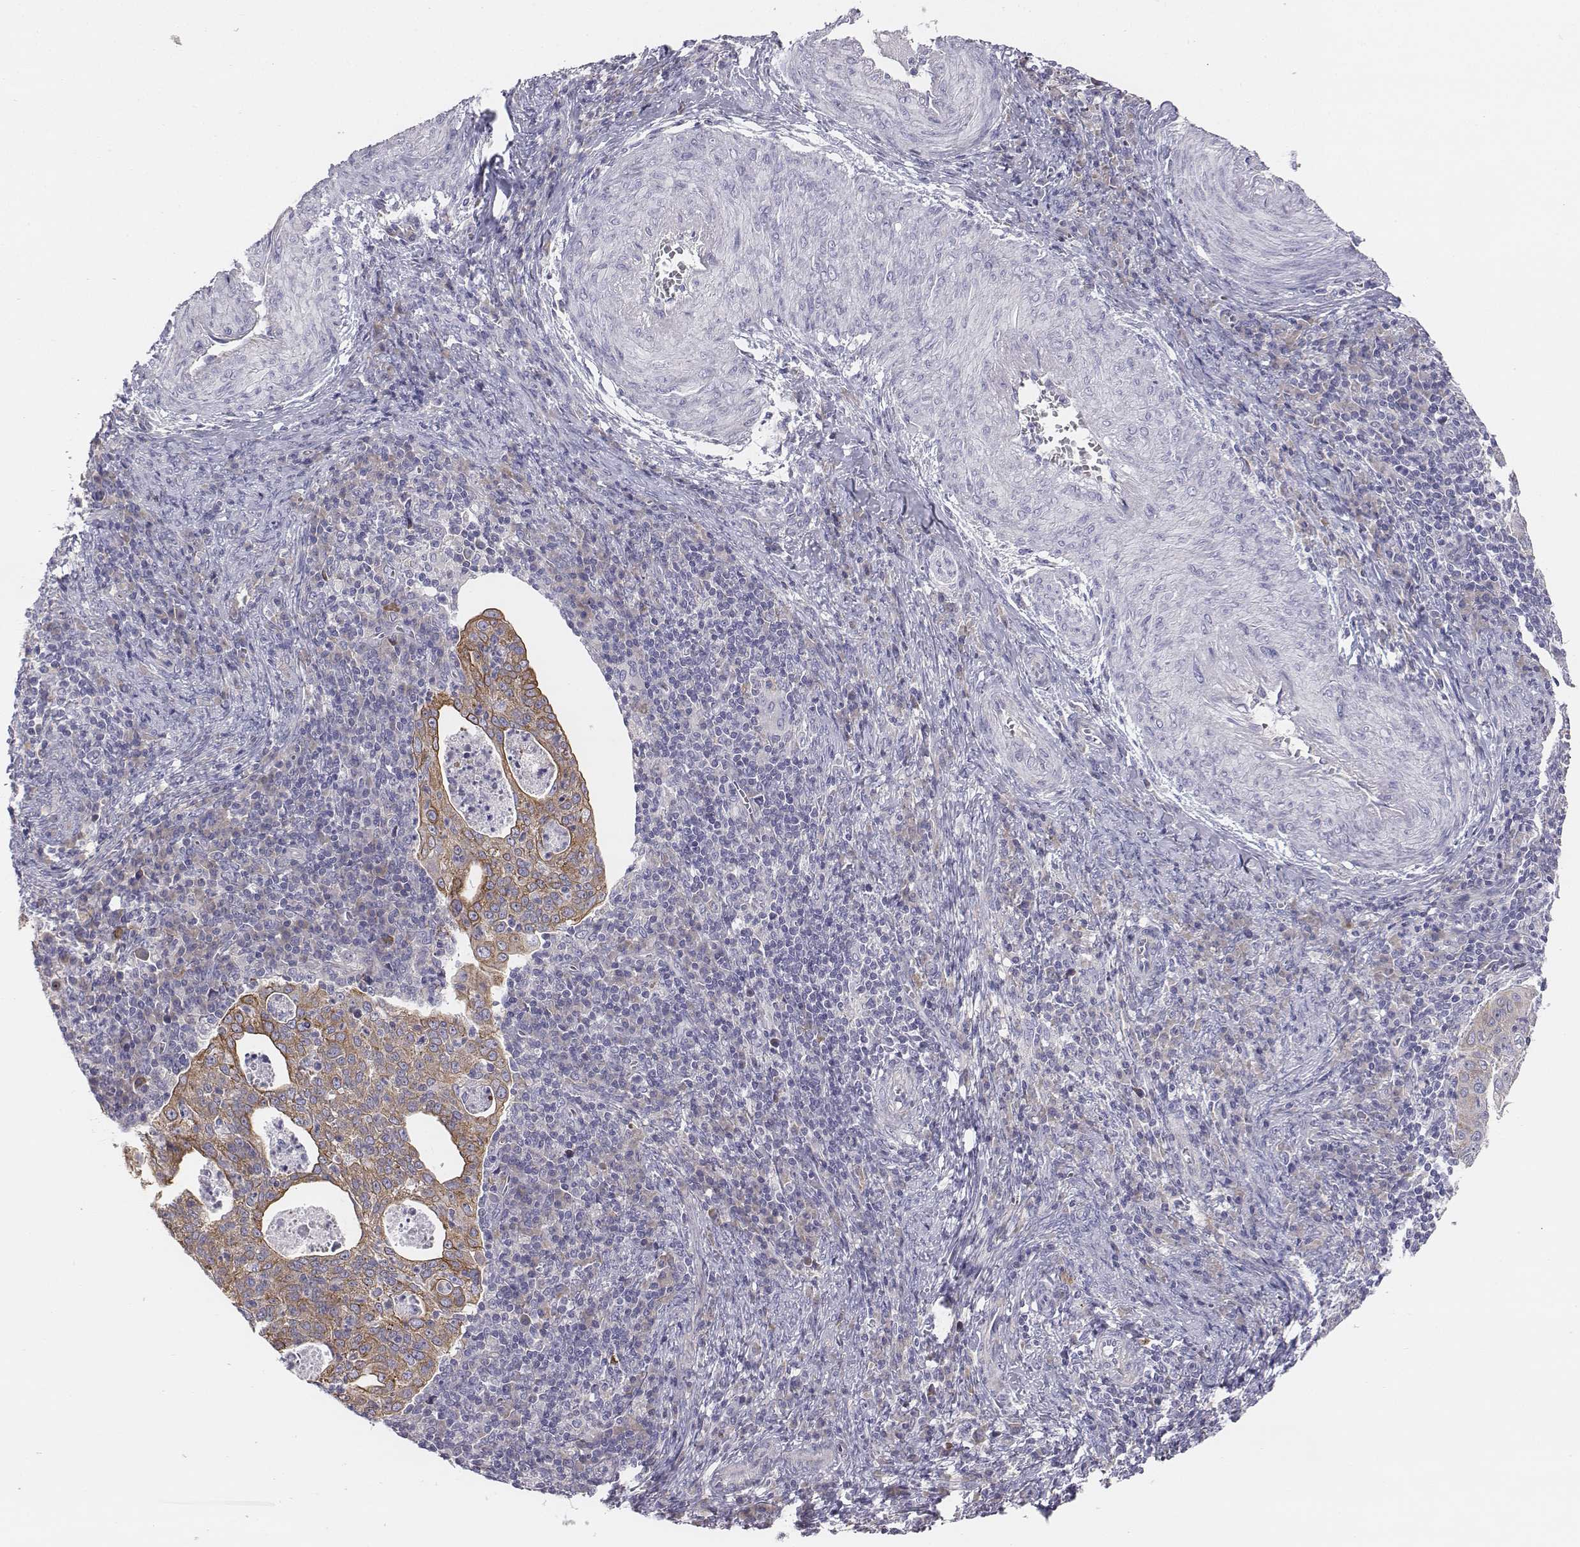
{"staining": {"intensity": "weak", "quantity": "25%-75%", "location": "cytoplasmic/membranous"}, "tissue": "cervical cancer", "cell_type": "Tumor cells", "image_type": "cancer", "snomed": [{"axis": "morphology", "description": "Squamous cell carcinoma, NOS"}, {"axis": "topography", "description": "Cervix"}], "caption": "This is an image of IHC staining of squamous cell carcinoma (cervical), which shows weak positivity in the cytoplasmic/membranous of tumor cells.", "gene": "CHST14", "patient": {"sex": "female", "age": 39}}